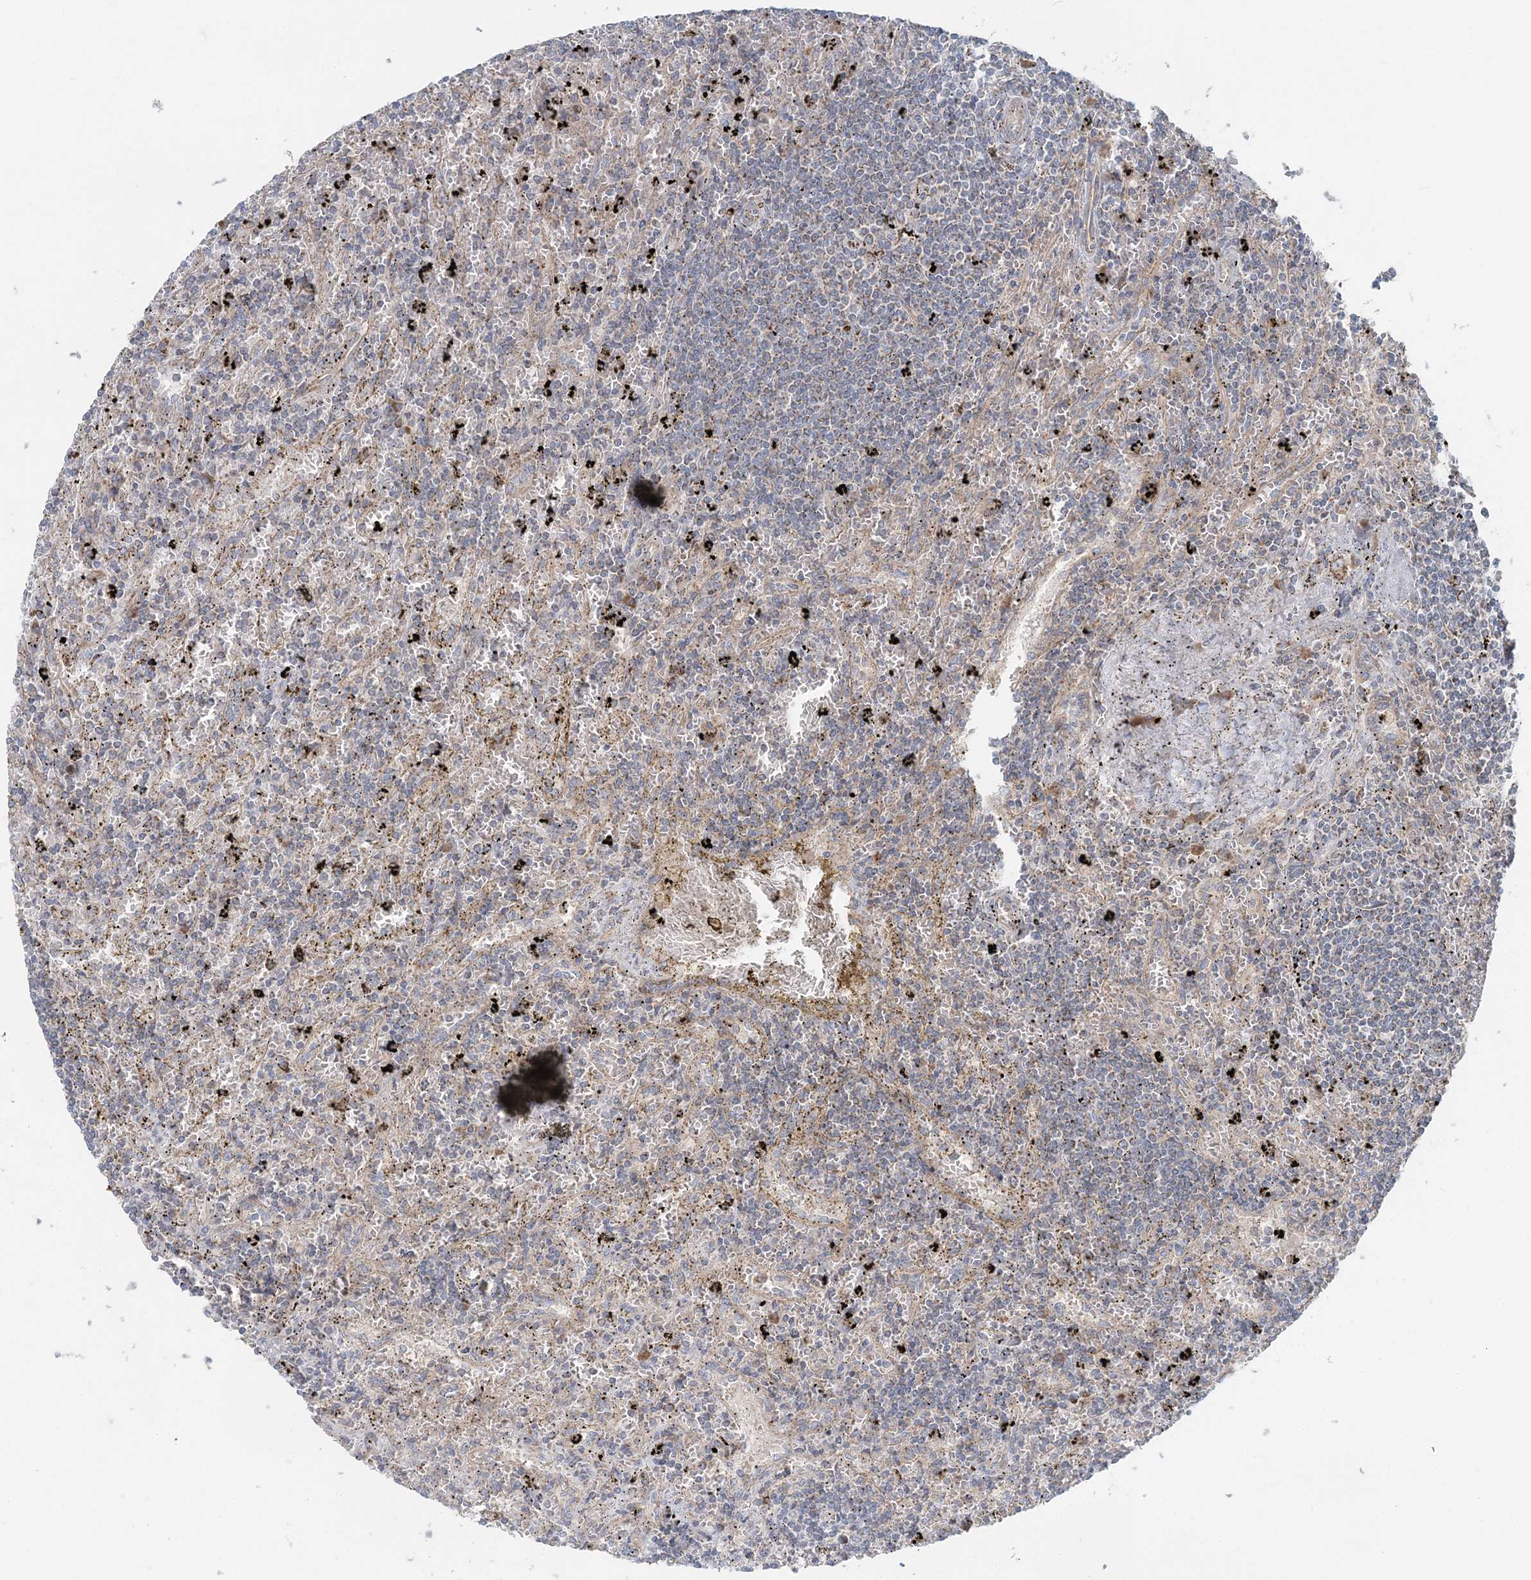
{"staining": {"intensity": "weak", "quantity": "<25%", "location": "cytoplasmic/membranous"}, "tissue": "lymphoma", "cell_type": "Tumor cells", "image_type": "cancer", "snomed": [{"axis": "morphology", "description": "Malignant lymphoma, non-Hodgkin's type, Low grade"}, {"axis": "topography", "description": "Spleen"}], "caption": "Tumor cells show no significant protein positivity in malignant lymphoma, non-Hodgkin's type (low-grade).", "gene": "LRPPRC", "patient": {"sex": "male", "age": 76}}